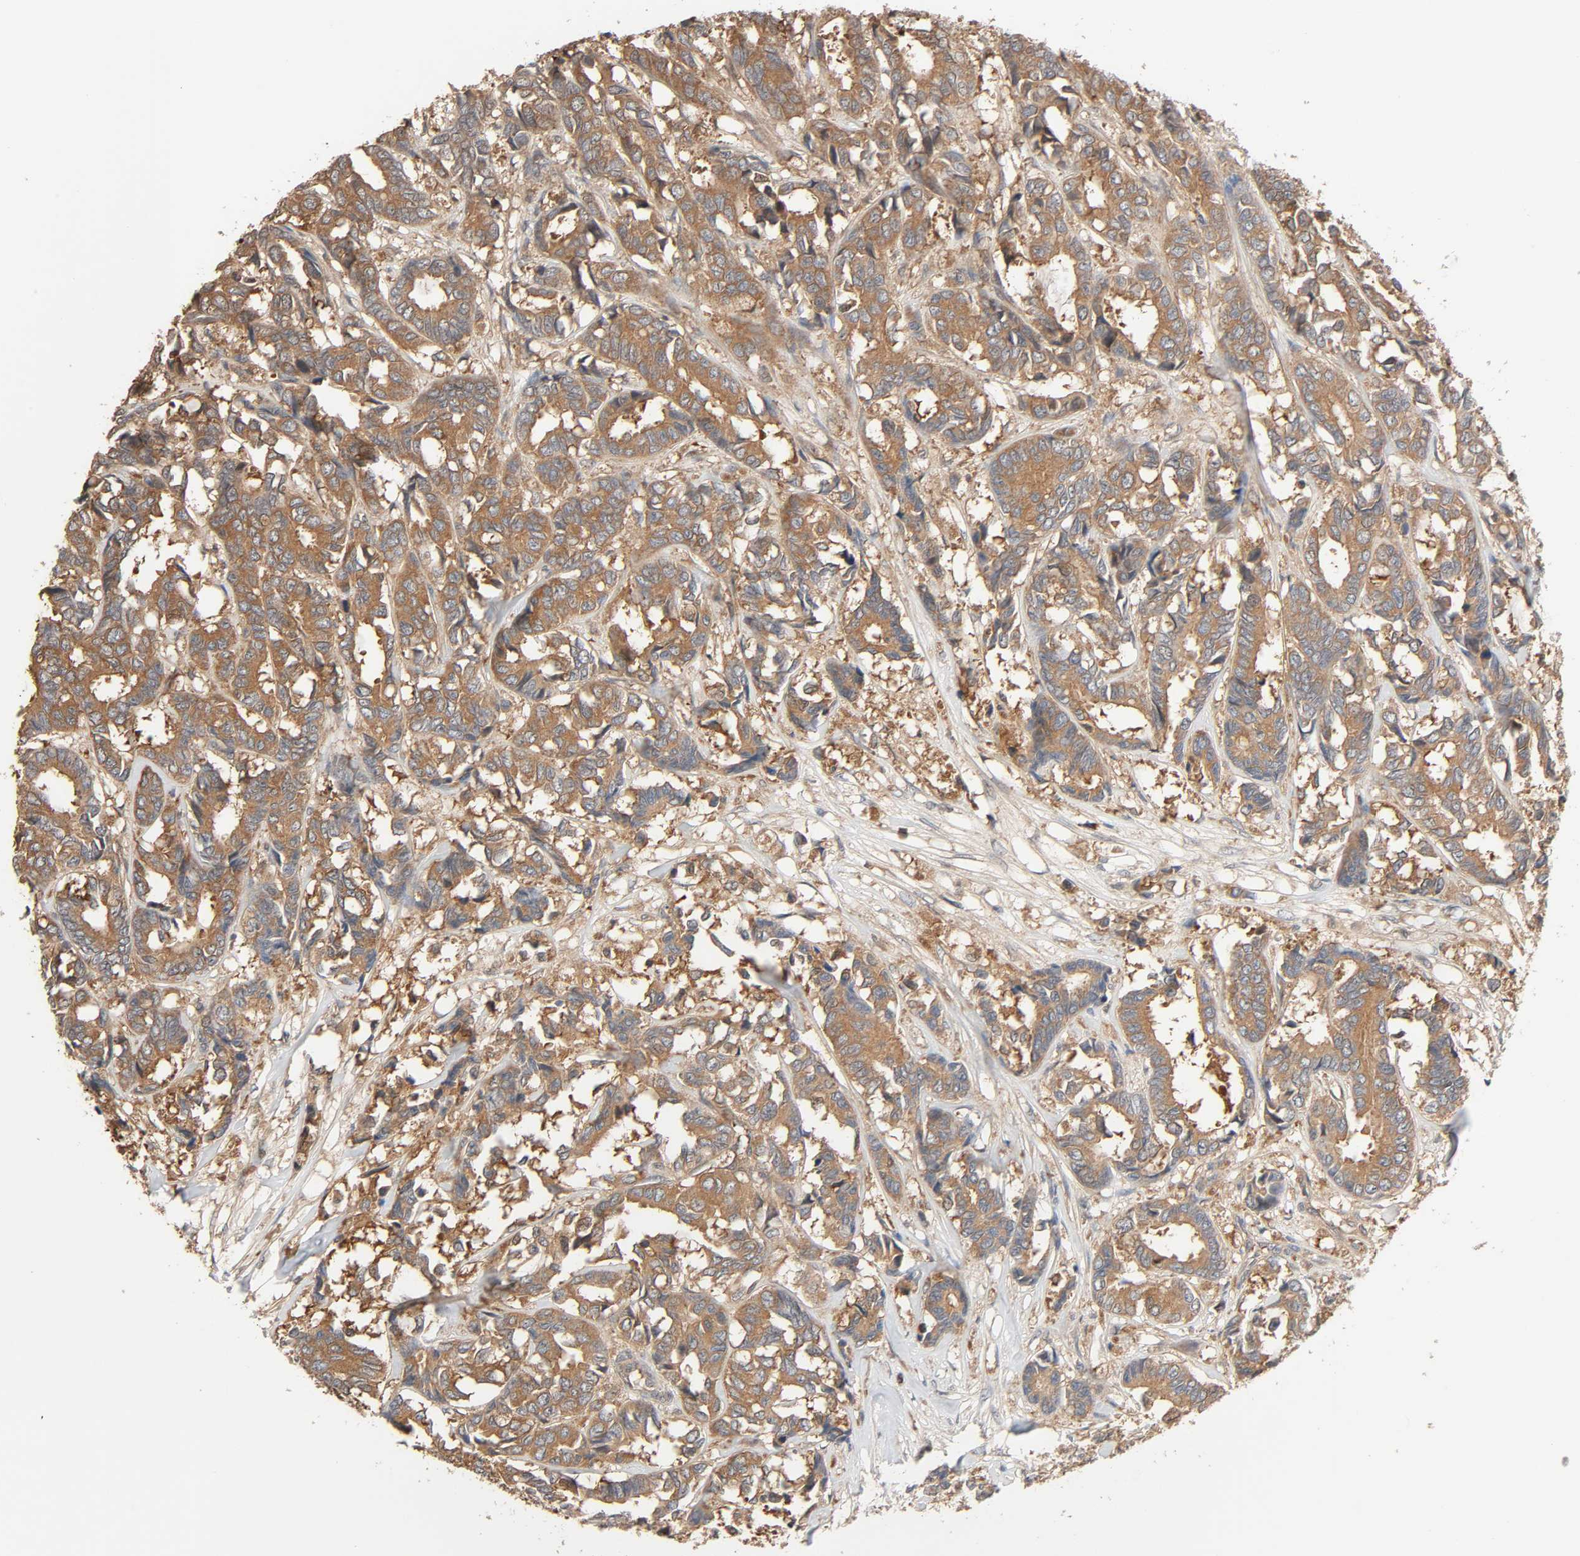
{"staining": {"intensity": "moderate", "quantity": ">75%", "location": "cytoplasmic/membranous"}, "tissue": "breast cancer", "cell_type": "Tumor cells", "image_type": "cancer", "snomed": [{"axis": "morphology", "description": "Duct carcinoma"}, {"axis": "topography", "description": "Breast"}], "caption": "Immunohistochemistry (IHC) (DAB (3,3'-diaminobenzidine)) staining of breast invasive ductal carcinoma exhibits moderate cytoplasmic/membranous protein staining in approximately >75% of tumor cells. (DAB (3,3'-diaminobenzidine) = brown stain, brightfield microscopy at high magnification).", "gene": "PPP2R1B", "patient": {"sex": "female", "age": 87}}